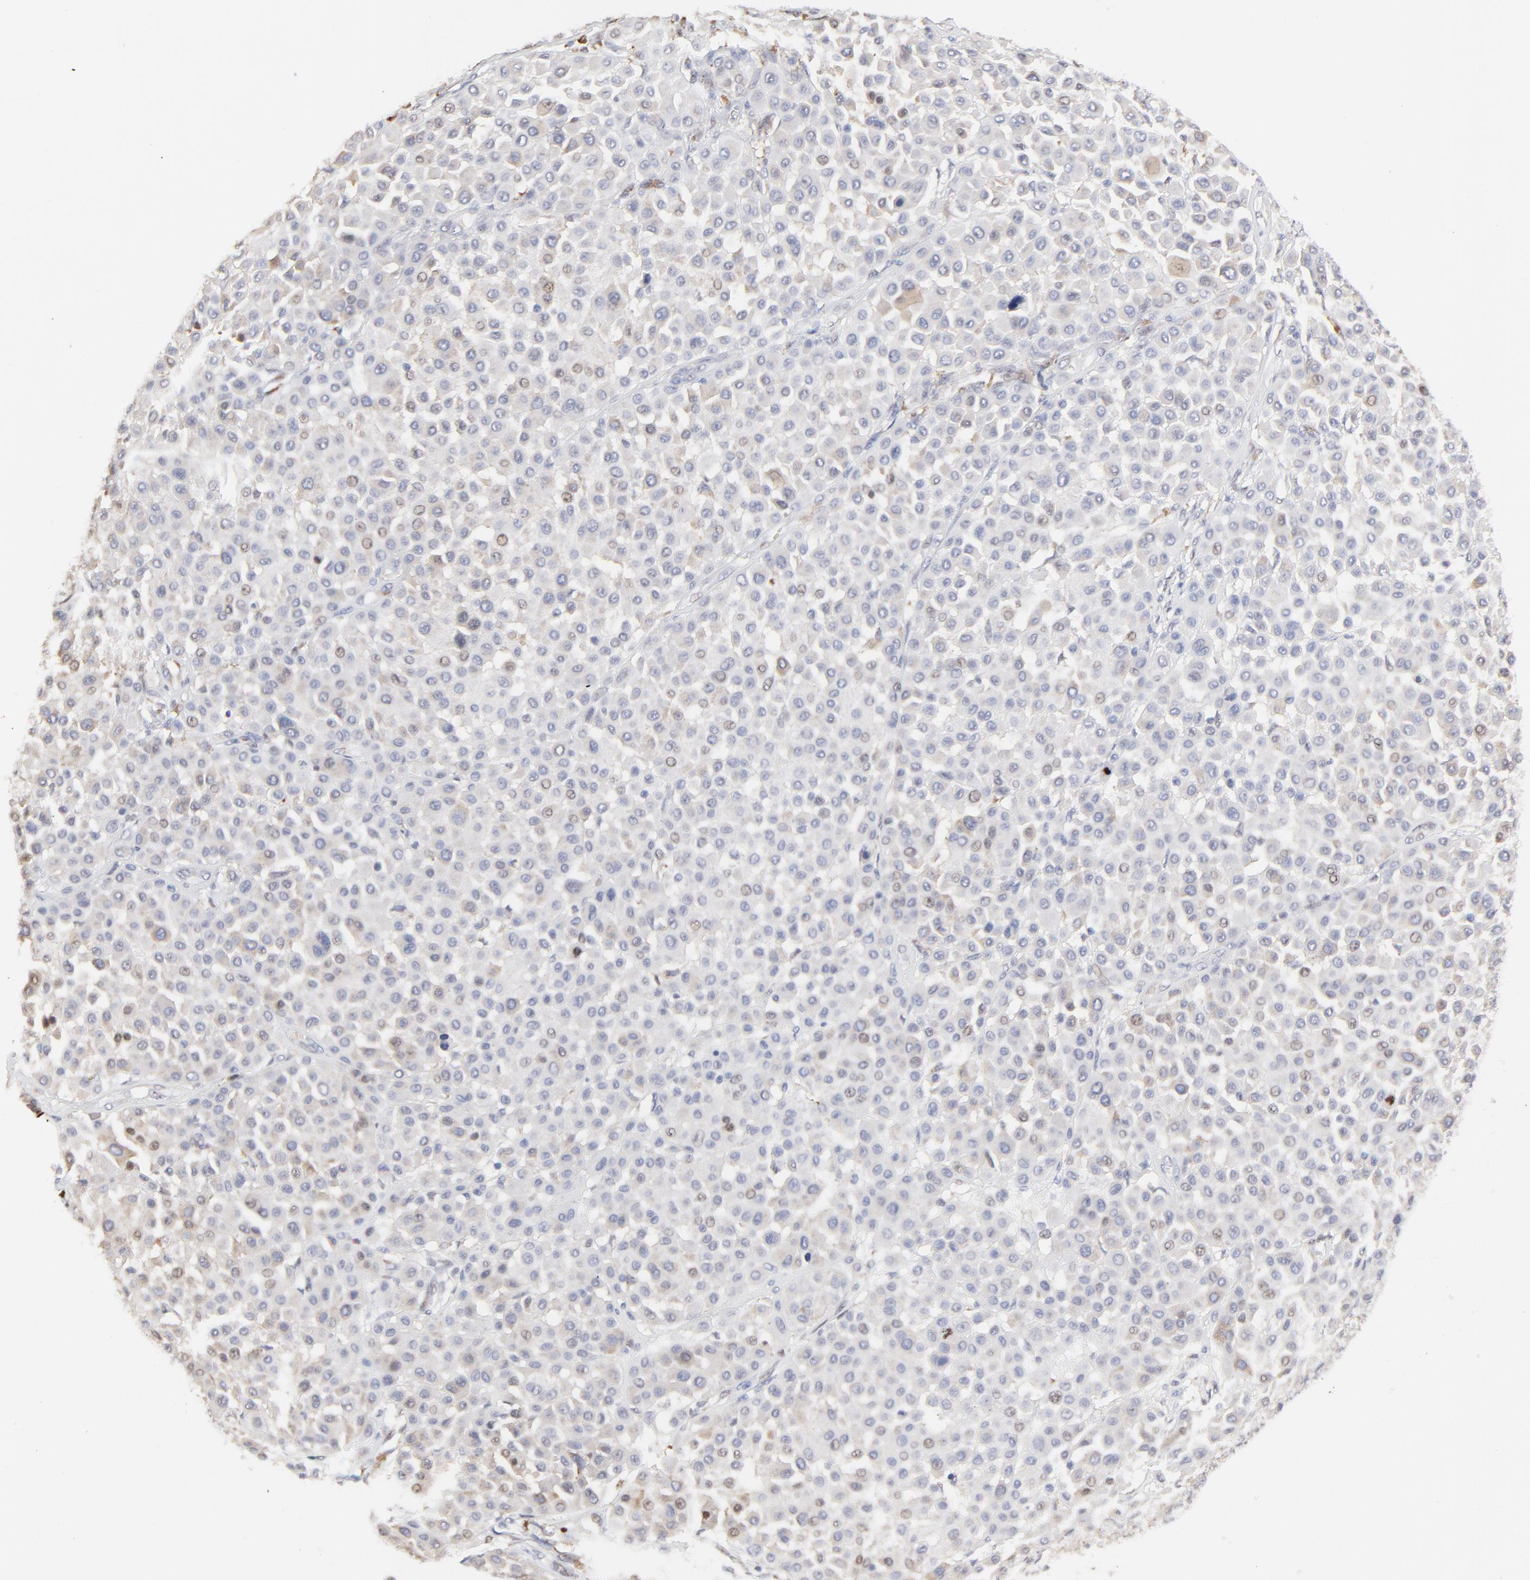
{"staining": {"intensity": "weak", "quantity": "<25%", "location": "nuclear"}, "tissue": "melanoma", "cell_type": "Tumor cells", "image_type": "cancer", "snomed": [{"axis": "morphology", "description": "Malignant melanoma, Metastatic site"}, {"axis": "topography", "description": "Soft tissue"}], "caption": "The IHC image has no significant positivity in tumor cells of malignant melanoma (metastatic site) tissue.", "gene": "NCAPH", "patient": {"sex": "male", "age": 41}}